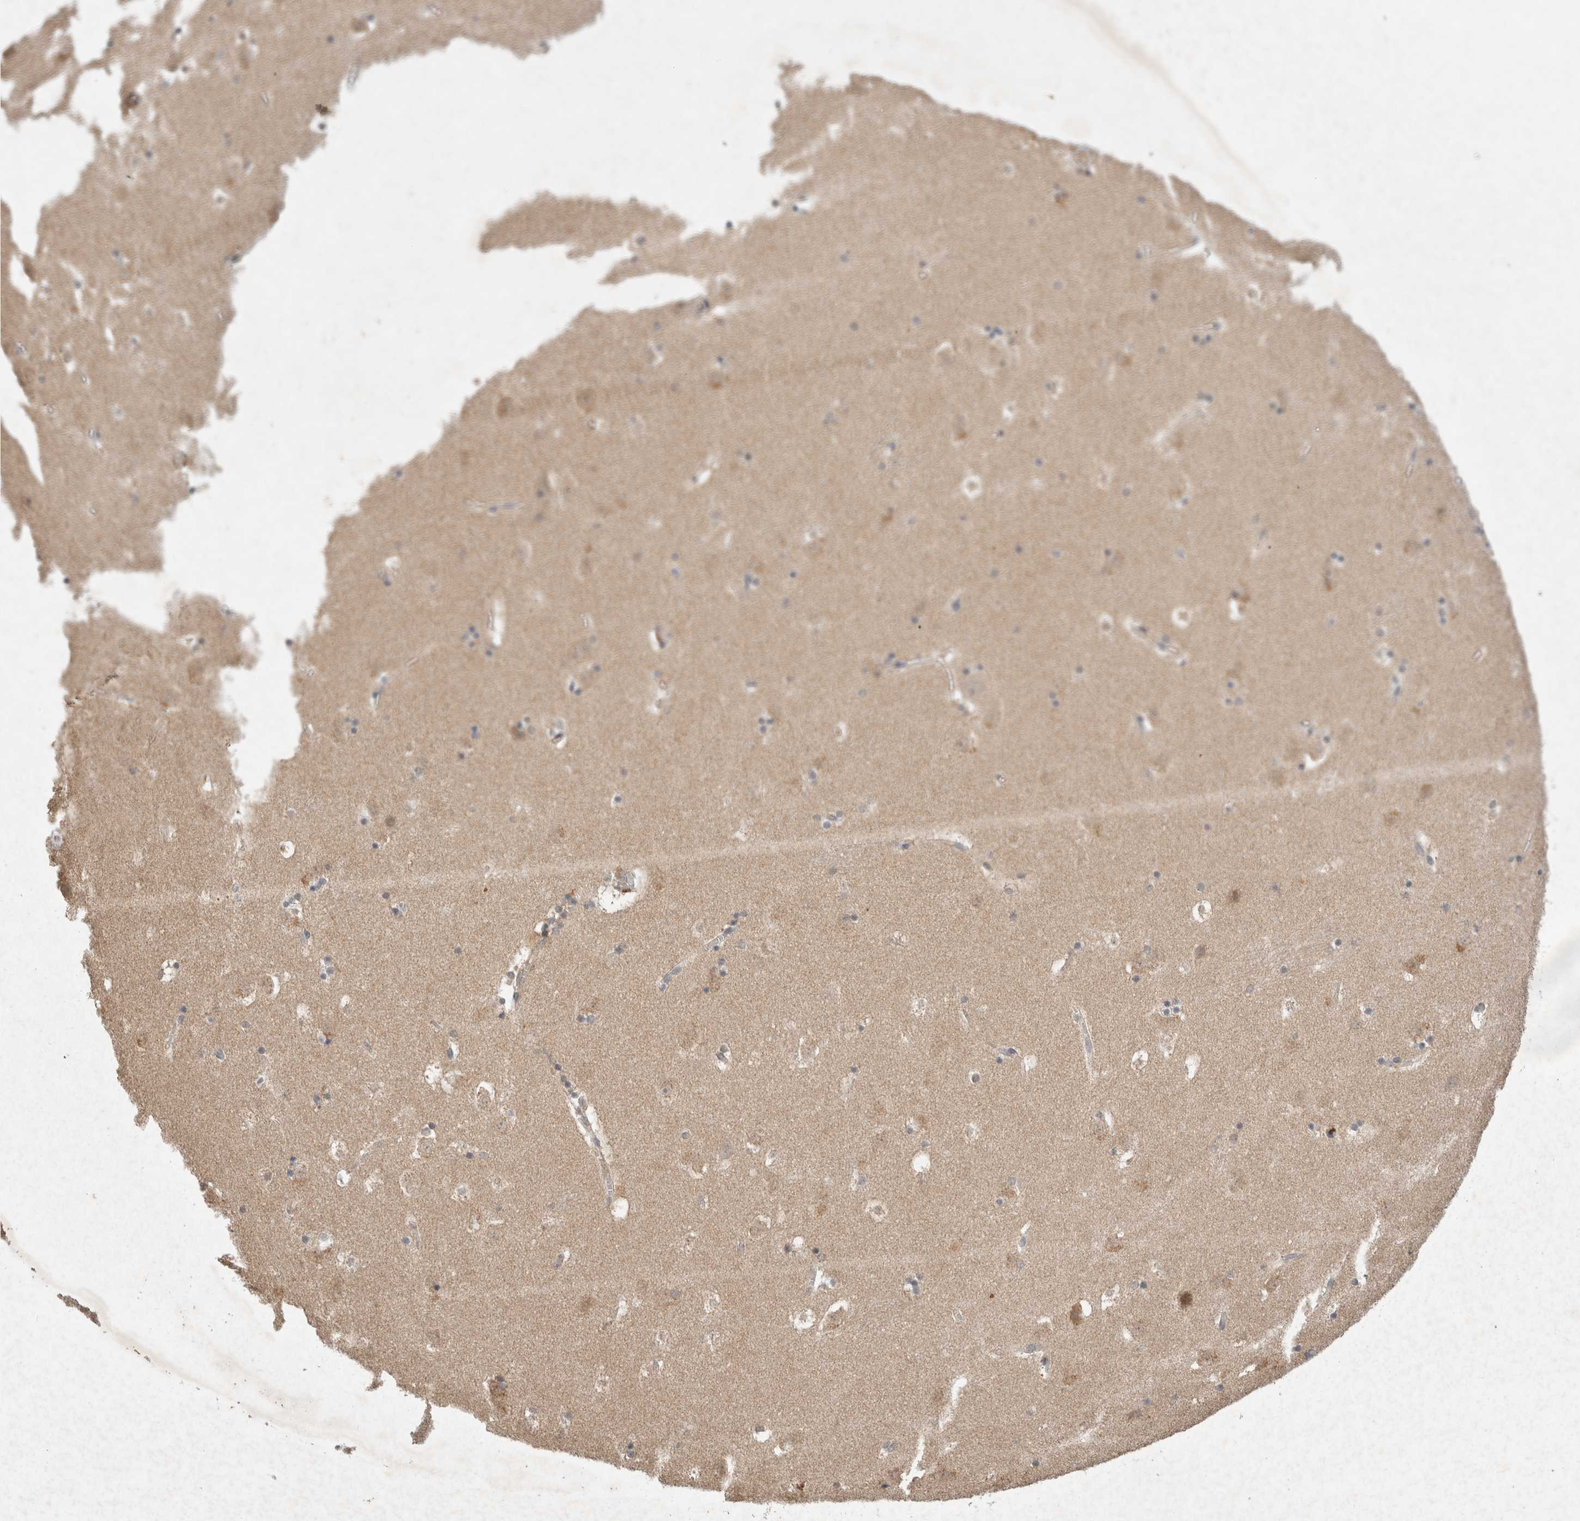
{"staining": {"intensity": "negative", "quantity": "none", "location": "none"}, "tissue": "caudate", "cell_type": "Glial cells", "image_type": "normal", "snomed": [{"axis": "morphology", "description": "Normal tissue, NOS"}, {"axis": "topography", "description": "Lateral ventricle wall"}], "caption": "Immunohistochemical staining of unremarkable caudate shows no significant staining in glial cells. (Immunohistochemistry (ihc), brightfield microscopy, high magnification).", "gene": "LOXL2", "patient": {"sex": "male", "age": 45}}